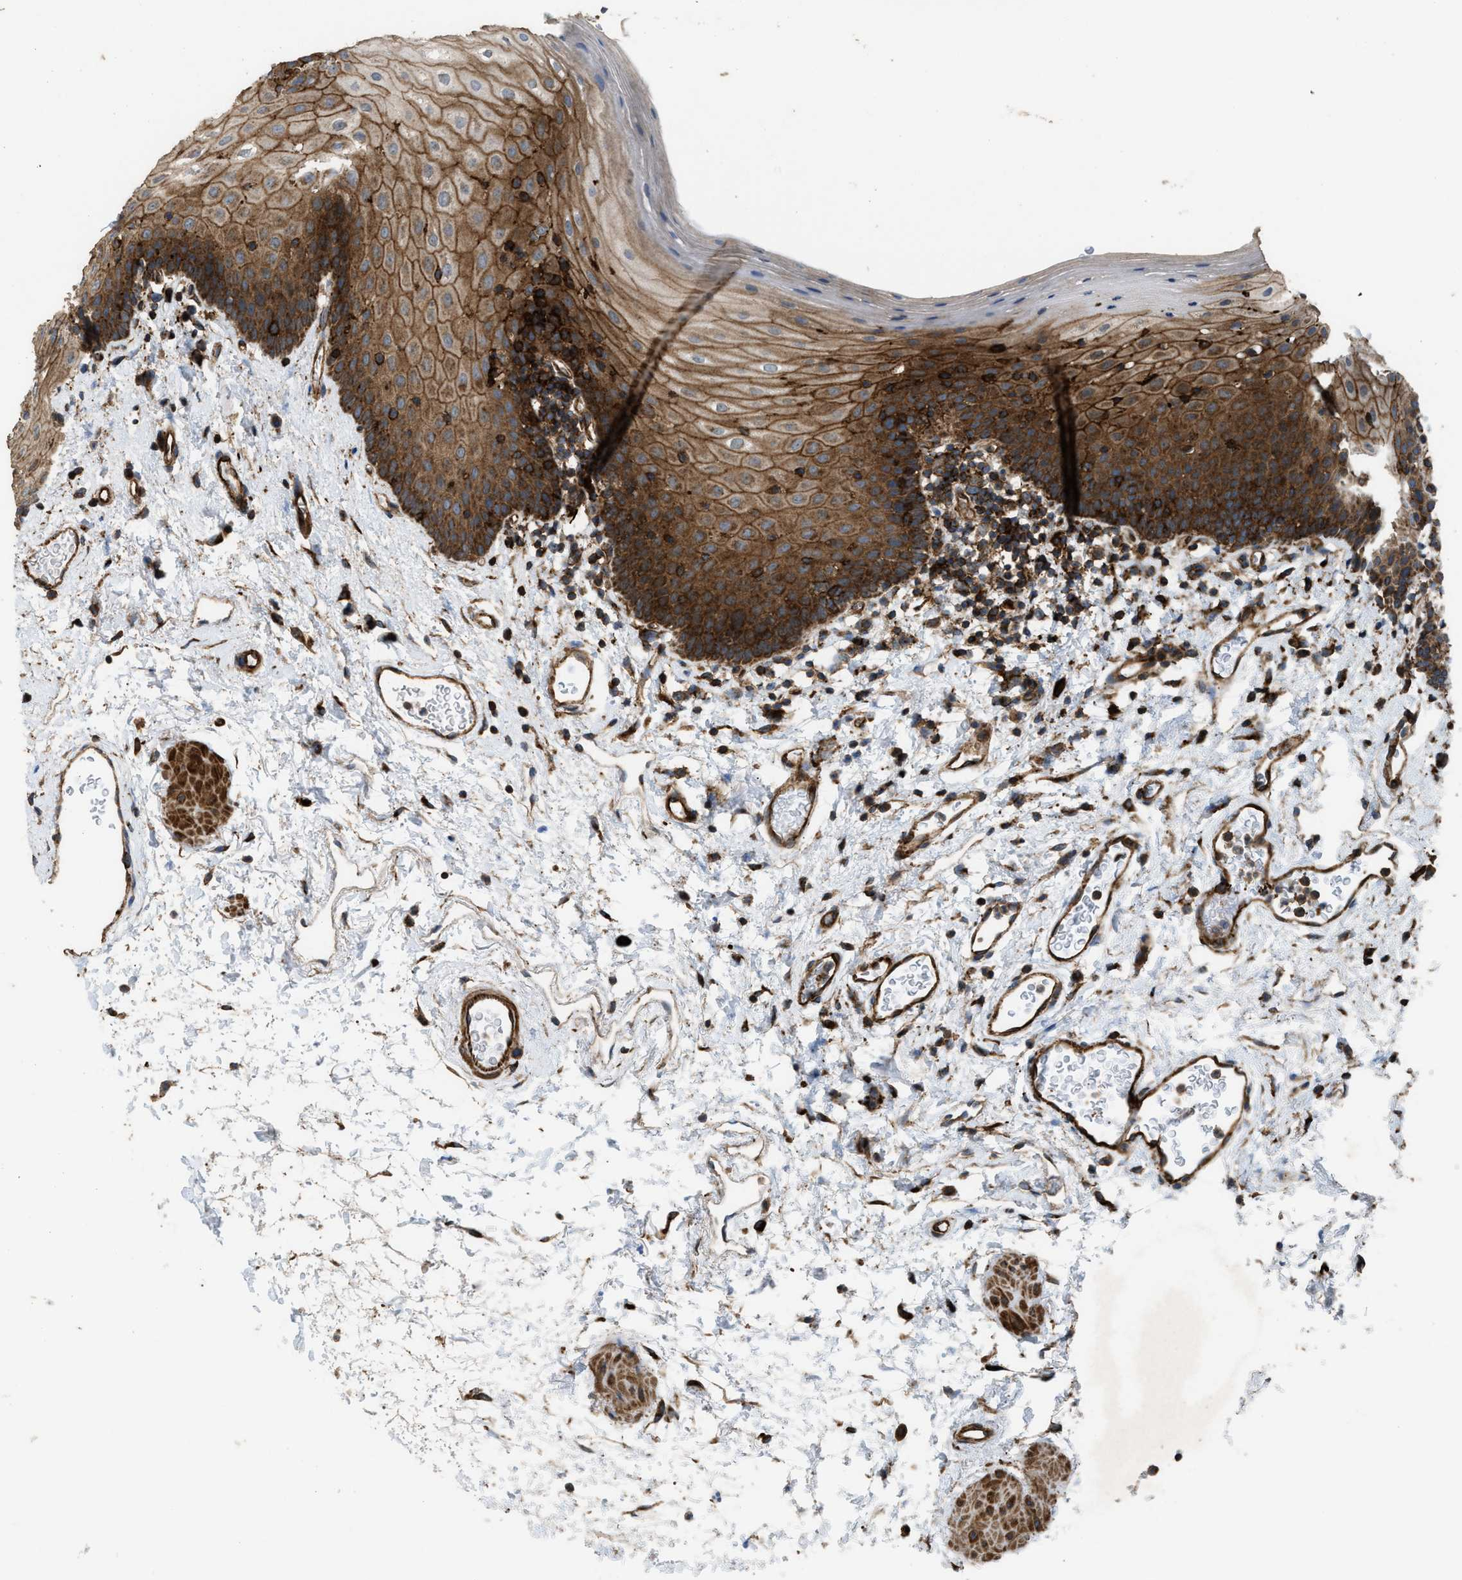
{"staining": {"intensity": "moderate", "quantity": ">75%", "location": "cytoplasmic/membranous"}, "tissue": "oral mucosa", "cell_type": "Squamous epithelial cells", "image_type": "normal", "snomed": [{"axis": "morphology", "description": "Normal tissue, NOS"}, {"axis": "topography", "description": "Oral tissue"}], "caption": "Immunohistochemical staining of unremarkable human oral mucosa displays >75% levels of moderate cytoplasmic/membranous protein expression in about >75% of squamous epithelial cells.", "gene": "EGLN1", "patient": {"sex": "male", "age": 66}}